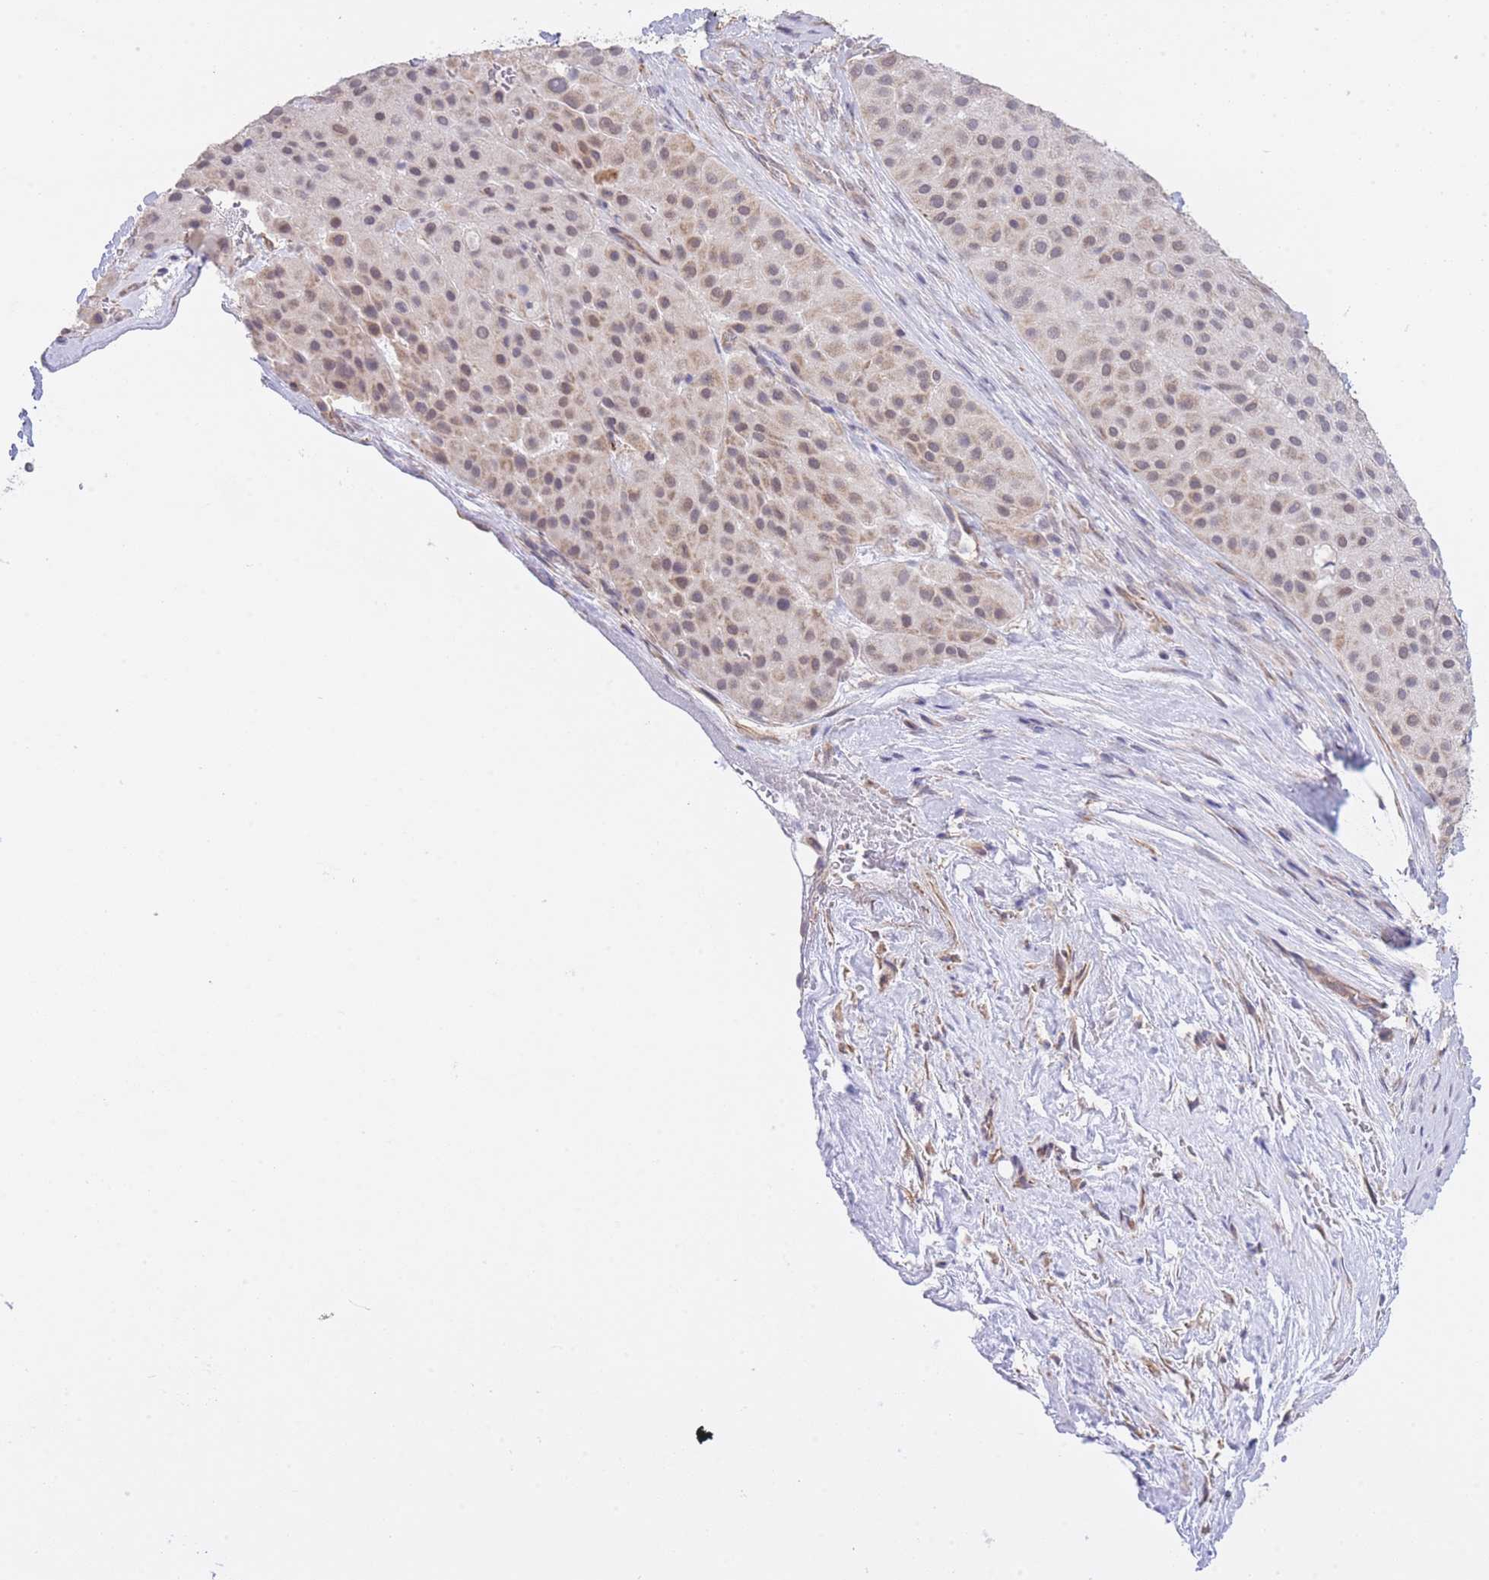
{"staining": {"intensity": "weak", "quantity": ">75%", "location": "nuclear"}, "tissue": "melanoma", "cell_type": "Tumor cells", "image_type": "cancer", "snomed": [{"axis": "morphology", "description": "Malignant melanoma, Metastatic site"}, {"axis": "topography", "description": "Smooth muscle"}], "caption": "Tumor cells demonstrate weak nuclear staining in about >75% of cells in melanoma.", "gene": "CTBP1", "patient": {"sex": "male", "age": 41}}